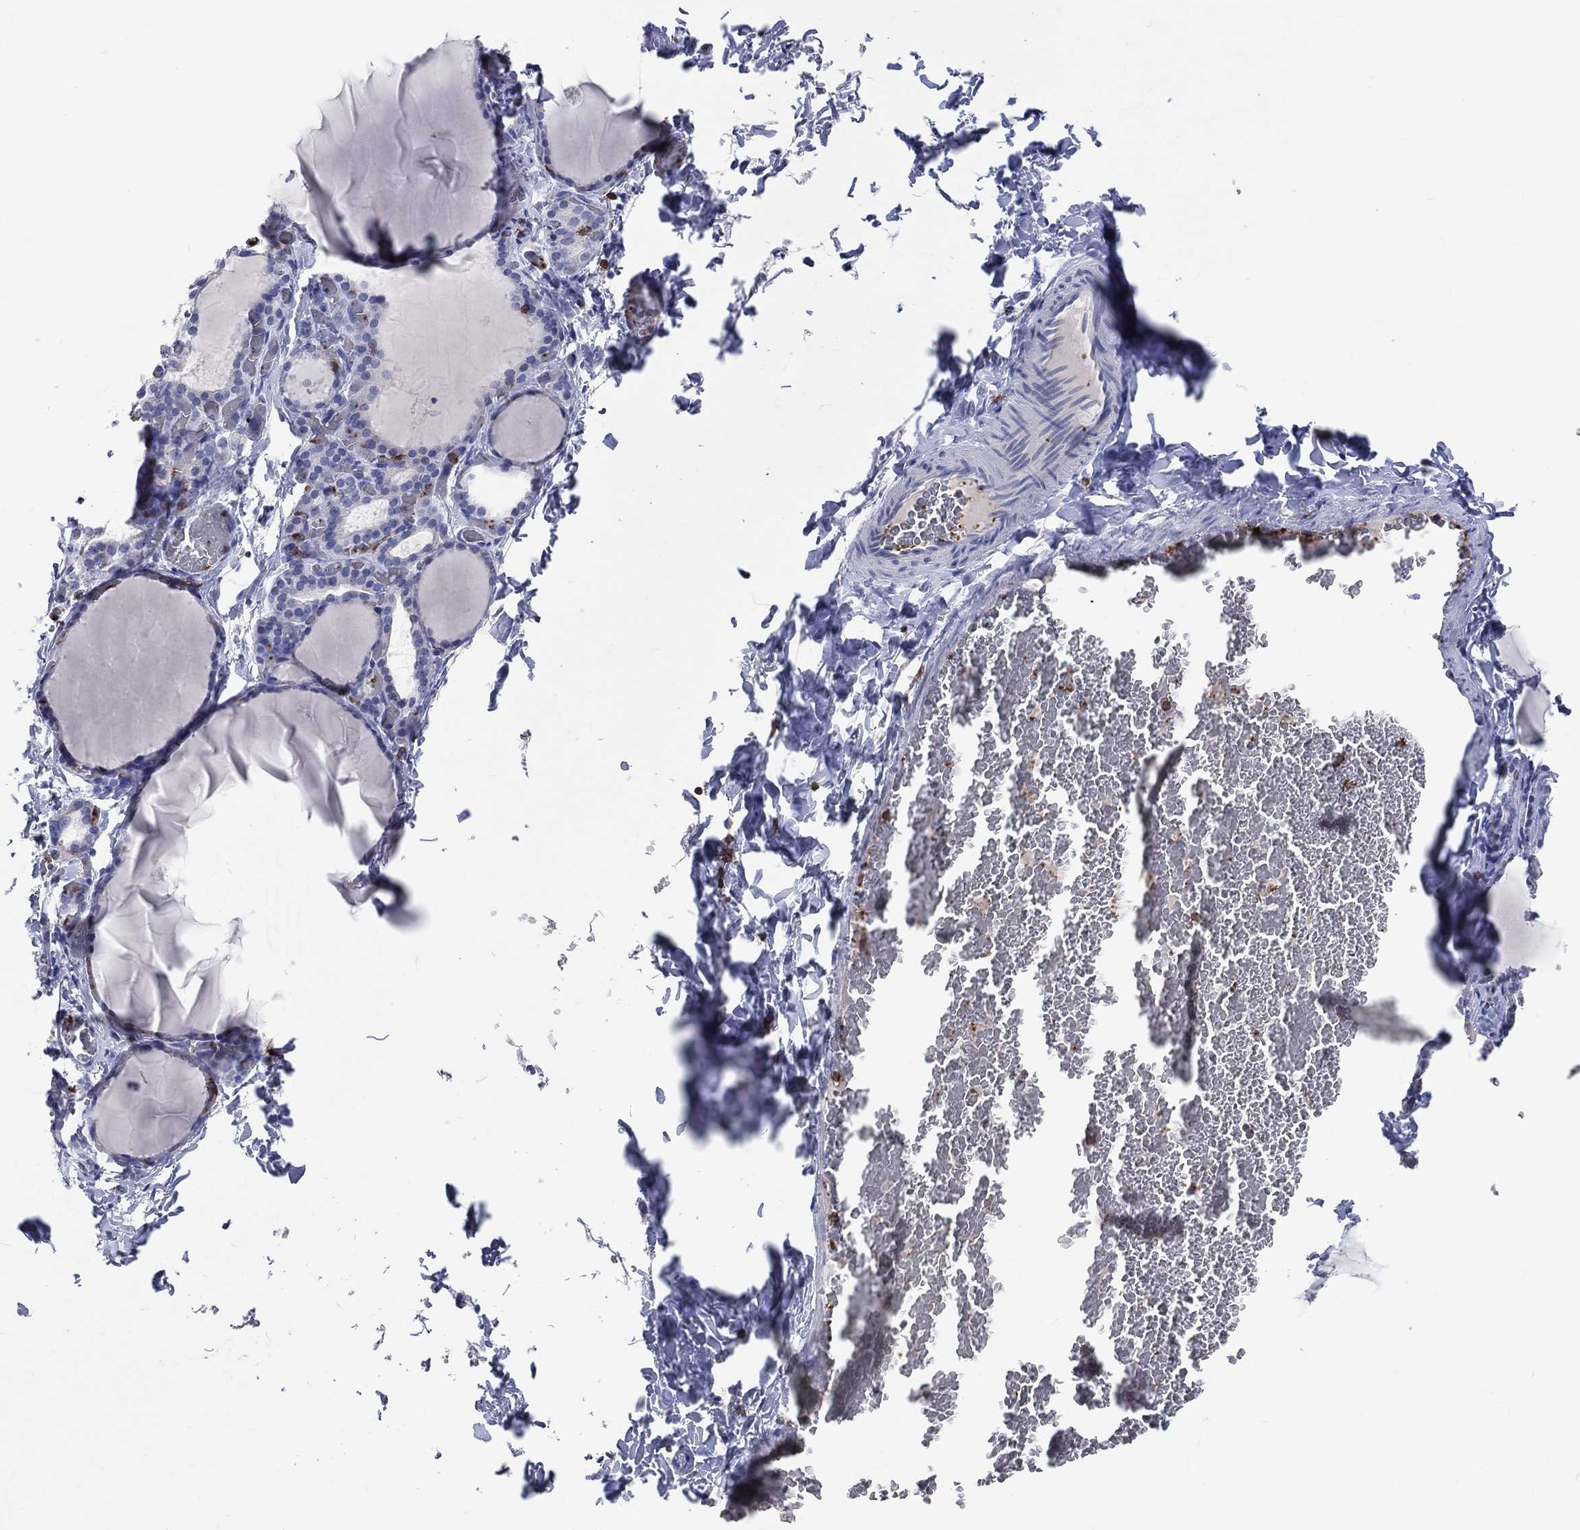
{"staining": {"intensity": "negative", "quantity": "none", "location": "none"}, "tissue": "thyroid gland", "cell_type": "Glandular cells", "image_type": "normal", "snomed": [{"axis": "morphology", "description": "Normal tissue, NOS"}, {"axis": "morphology", "description": "Hyperplasia, NOS"}, {"axis": "topography", "description": "Thyroid gland"}], "caption": "Immunohistochemistry (IHC) of benign thyroid gland shows no positivity in glandular cells.", "gene": "LAT", "patient": {"sex": "female", "age": 27}}